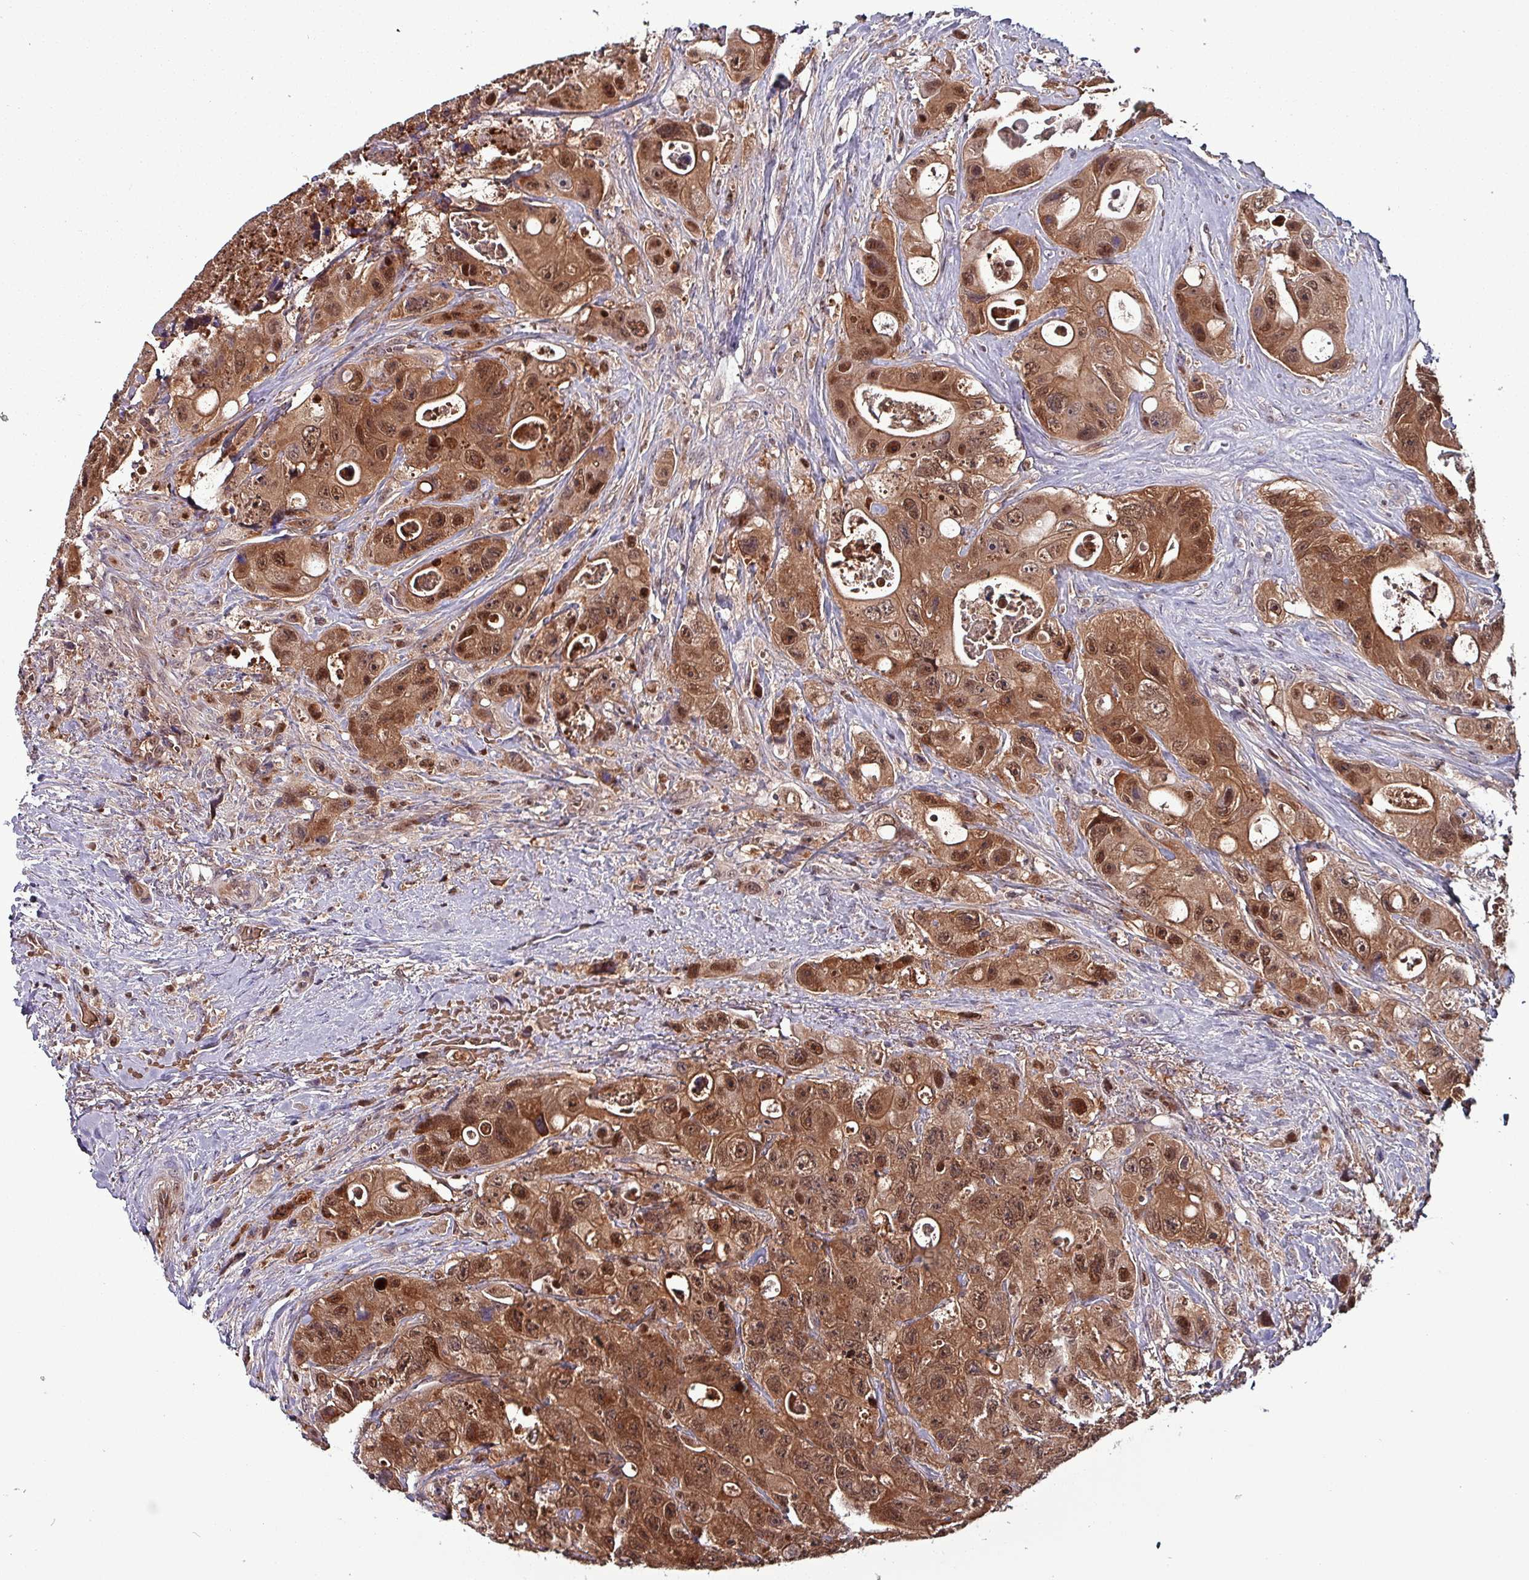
{"staining": {"intensity": "strong", "quantity": ">75%", "location": "cytoplasmic/membranous,nuclear"}, "tissue": "colorectal cancer", "cell_type": "Tumor cells", "image_type": "cancer", "snomed": [{"axis": "morphology", "description": "Adenocarcinoma, NOS"}, {"axis": "topography", "description": "Colon"}], "caption": "The photomicrograph demonstrates immunohistochemical staining of colorectal cancer (adenocarcinoma). There is strong cytoplasmic/membranous and nuclear staining is appreciated in about >75% of tumor cells. The staining is performed using DAB (3,3'-diaminobenzidine) brown chromogen to label protein expression. The nuclei are counter-stained blue using hematoxylin.", "gene": "PSMB8", "patient": {"sex": "female", "age": 46}}